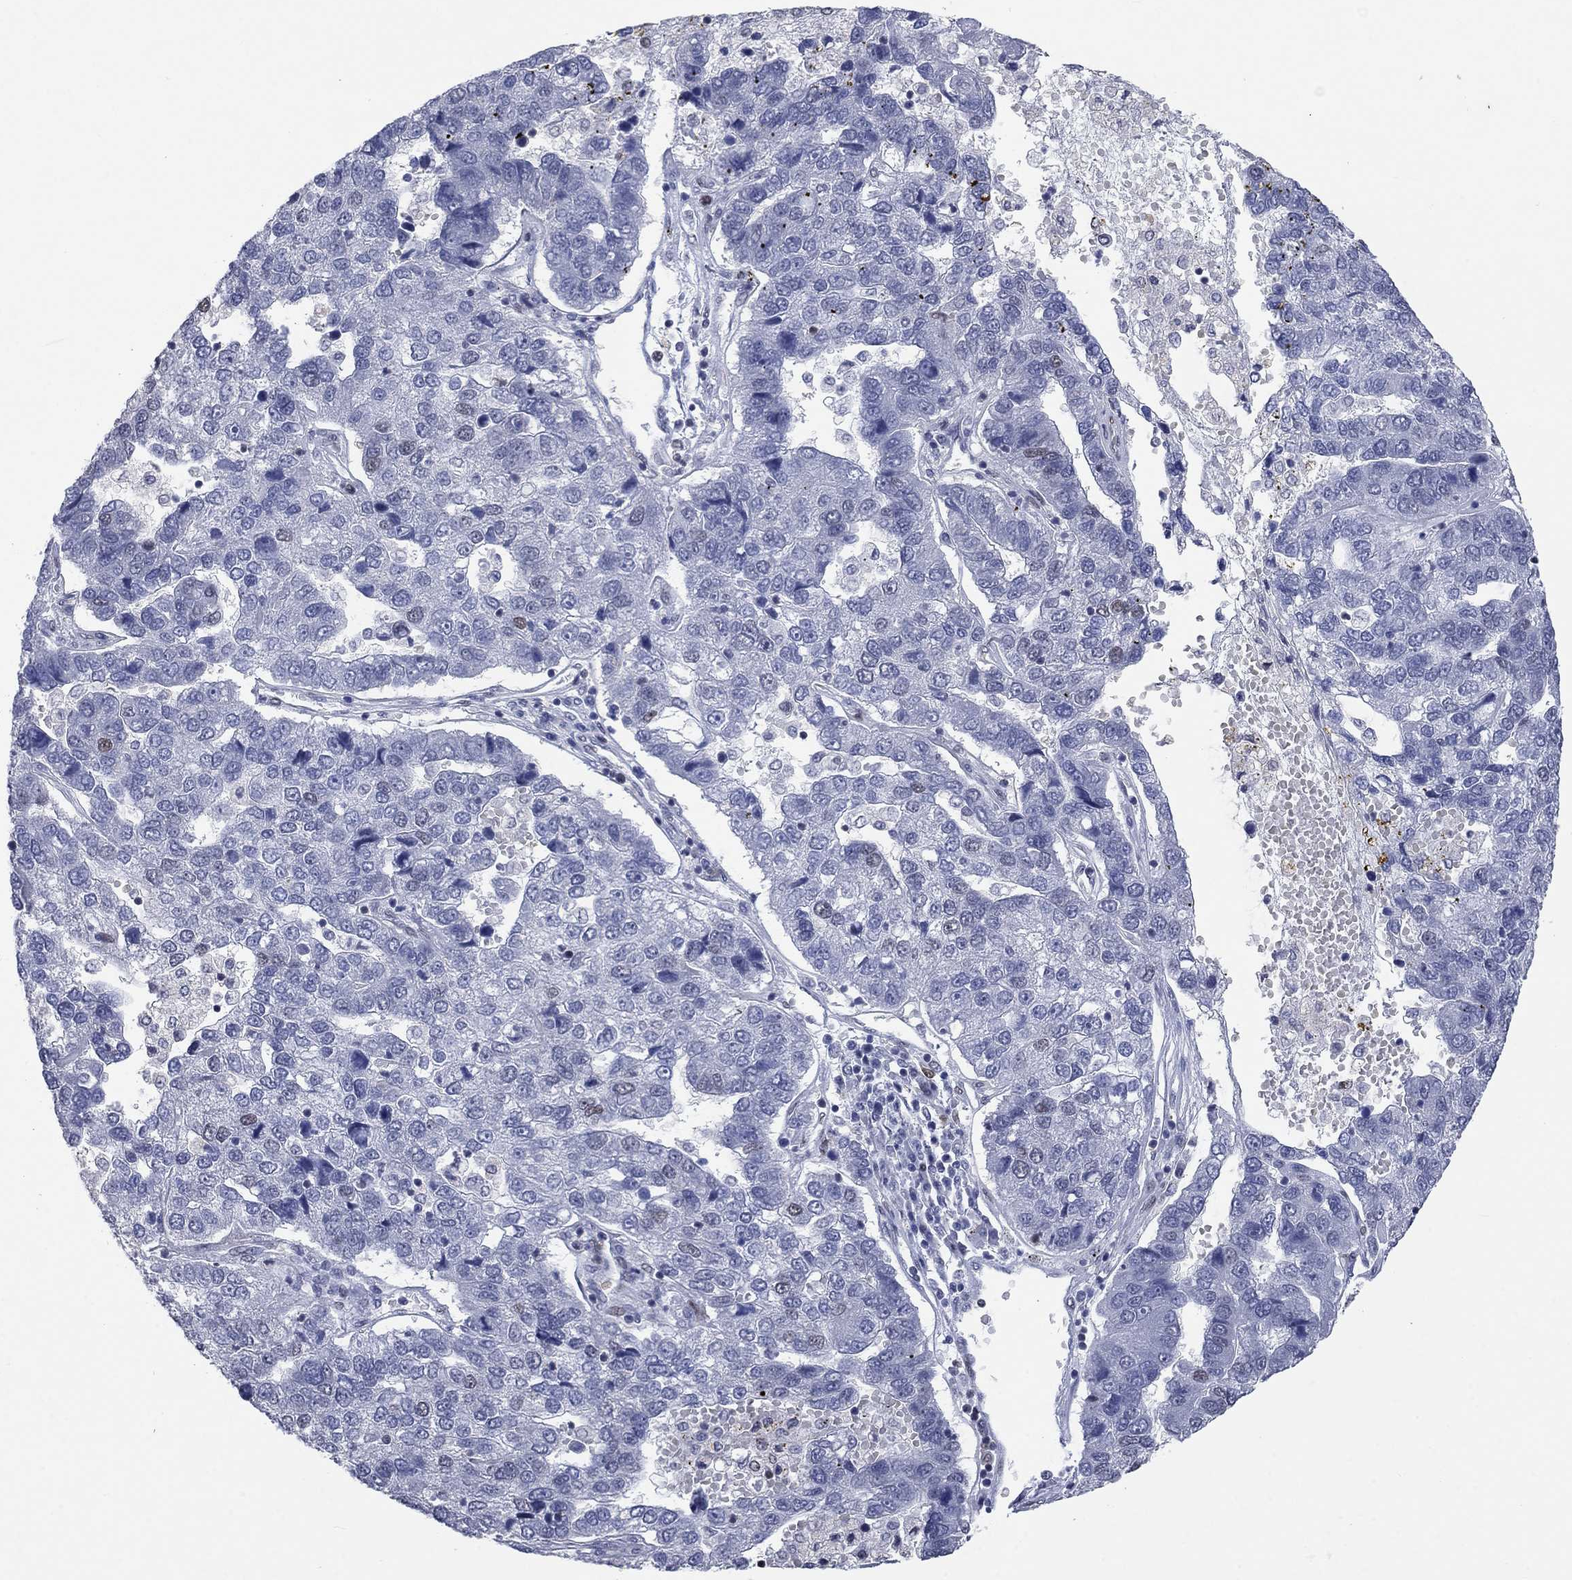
{"staining": {"intensity": "negative", "quantity": "none", "location": "none"}, "tissue": "pancreatic cancer", "cell_type": "Tumor cells", "image_type": "cancer", "snomed": [{"axis": "morphology", "description": "Adenocarcinoma, NOS"}, {"axis": "topography", "description": "Pancreas"}], "caption": "This is an immunohistochemistry (IHC) image of human adenocarcinoma (pancreatic). There is no expression in tumor cells.", "gene": "HCFC1", "patient": {"sex": "female", "age": 61}}